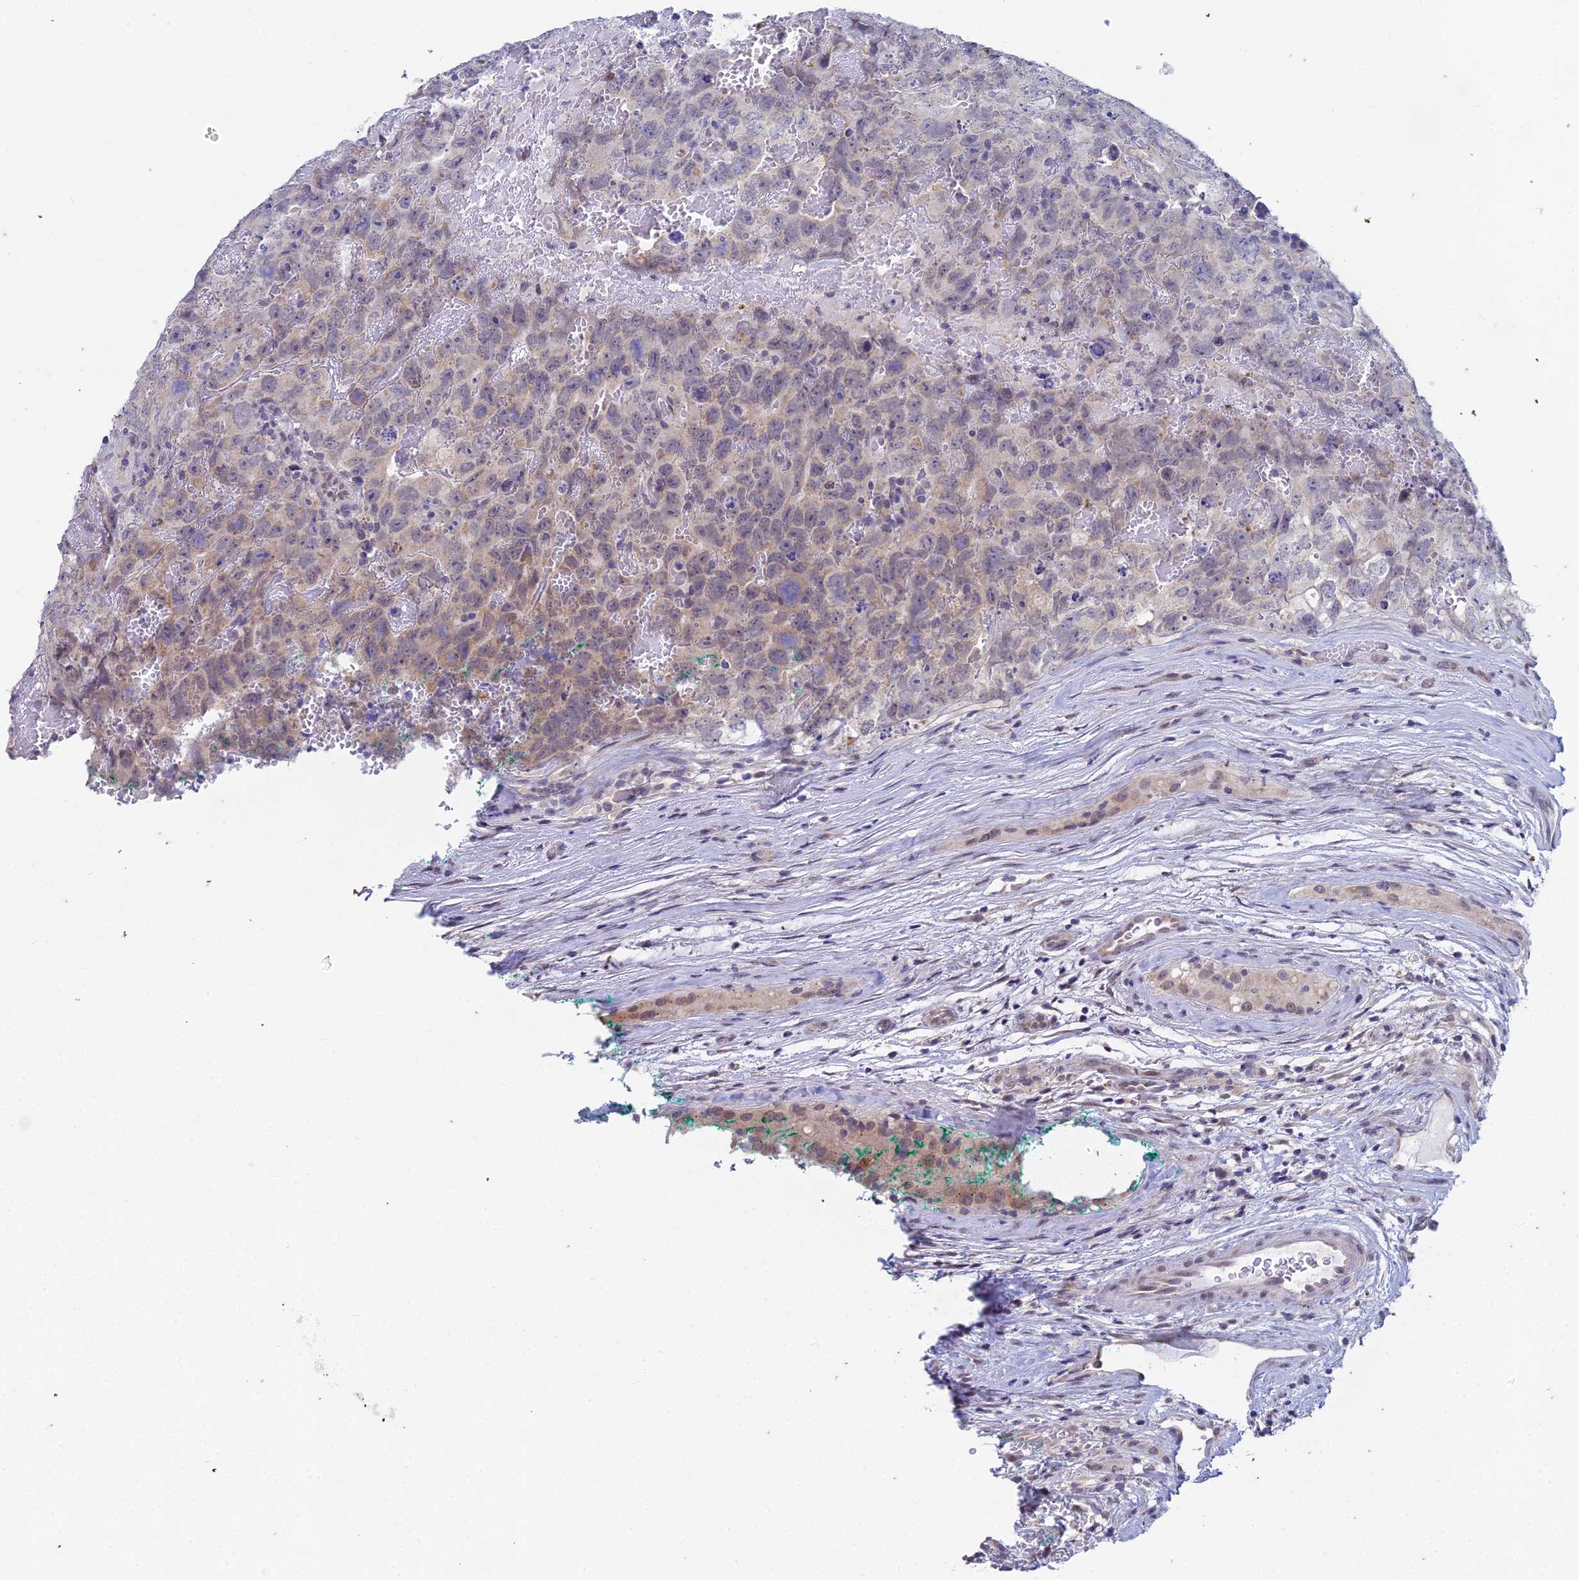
{"staining": {"intensity": "weak", "quantity": "25%-75%", "location": "cytoplasmic/membranous"}, "tissue": "testis cancer", "cell_type": "Tumor cells", "image_type": "cancer", "snomed": [{"axis": "morphology", "description": "Carcinoma, Embryonal, NOS"}, {"axis": "topography", "description": "Testis"}], "caption": "Protein expression analysis of human testis embryonal carcinoma reveals weak cytoplasmic/membranous staining in approximately 25%-75% of tumor cells.", "gene": "EEF2KMT", "patient": {"sex": "male", "age": 45}}